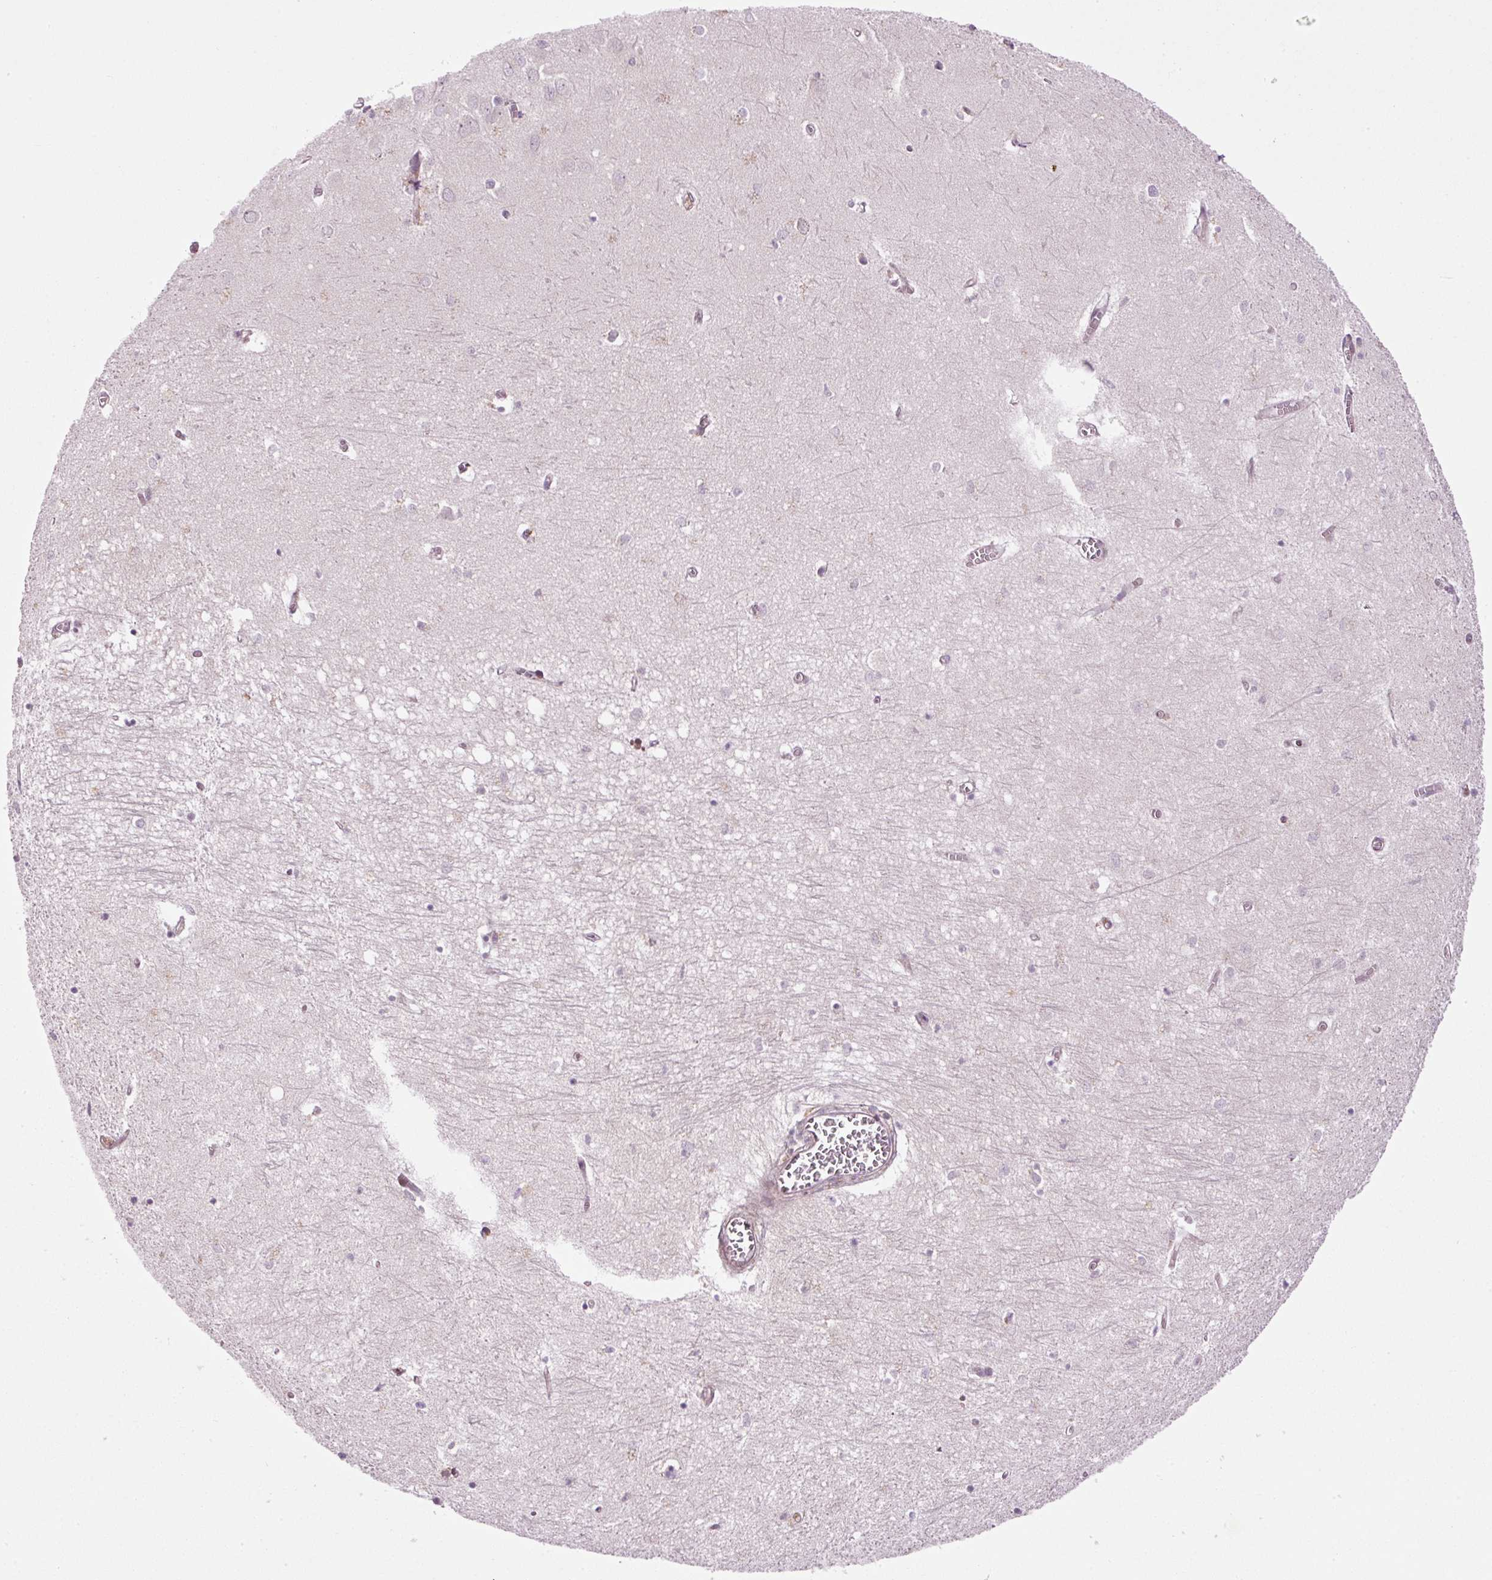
{"staining": {"intensity": "negative", "quantity": "none", "location": "none"}, "tissue": "hippocampus", "cell_type": "Glial cells", "image_type": "normal", "snomed": [{"axis": "morphology", "description": "Normal tissue, NOS"}, {"axis": "topography", "description": "Hippocampus"}], "caption": "This is a image of immunohistochemistry (IHC) staining of benign hippocampus, which shows no positivity in glial cells.", "gene": "MZT2A", "patient": {"sex": "female", "age": 64}}